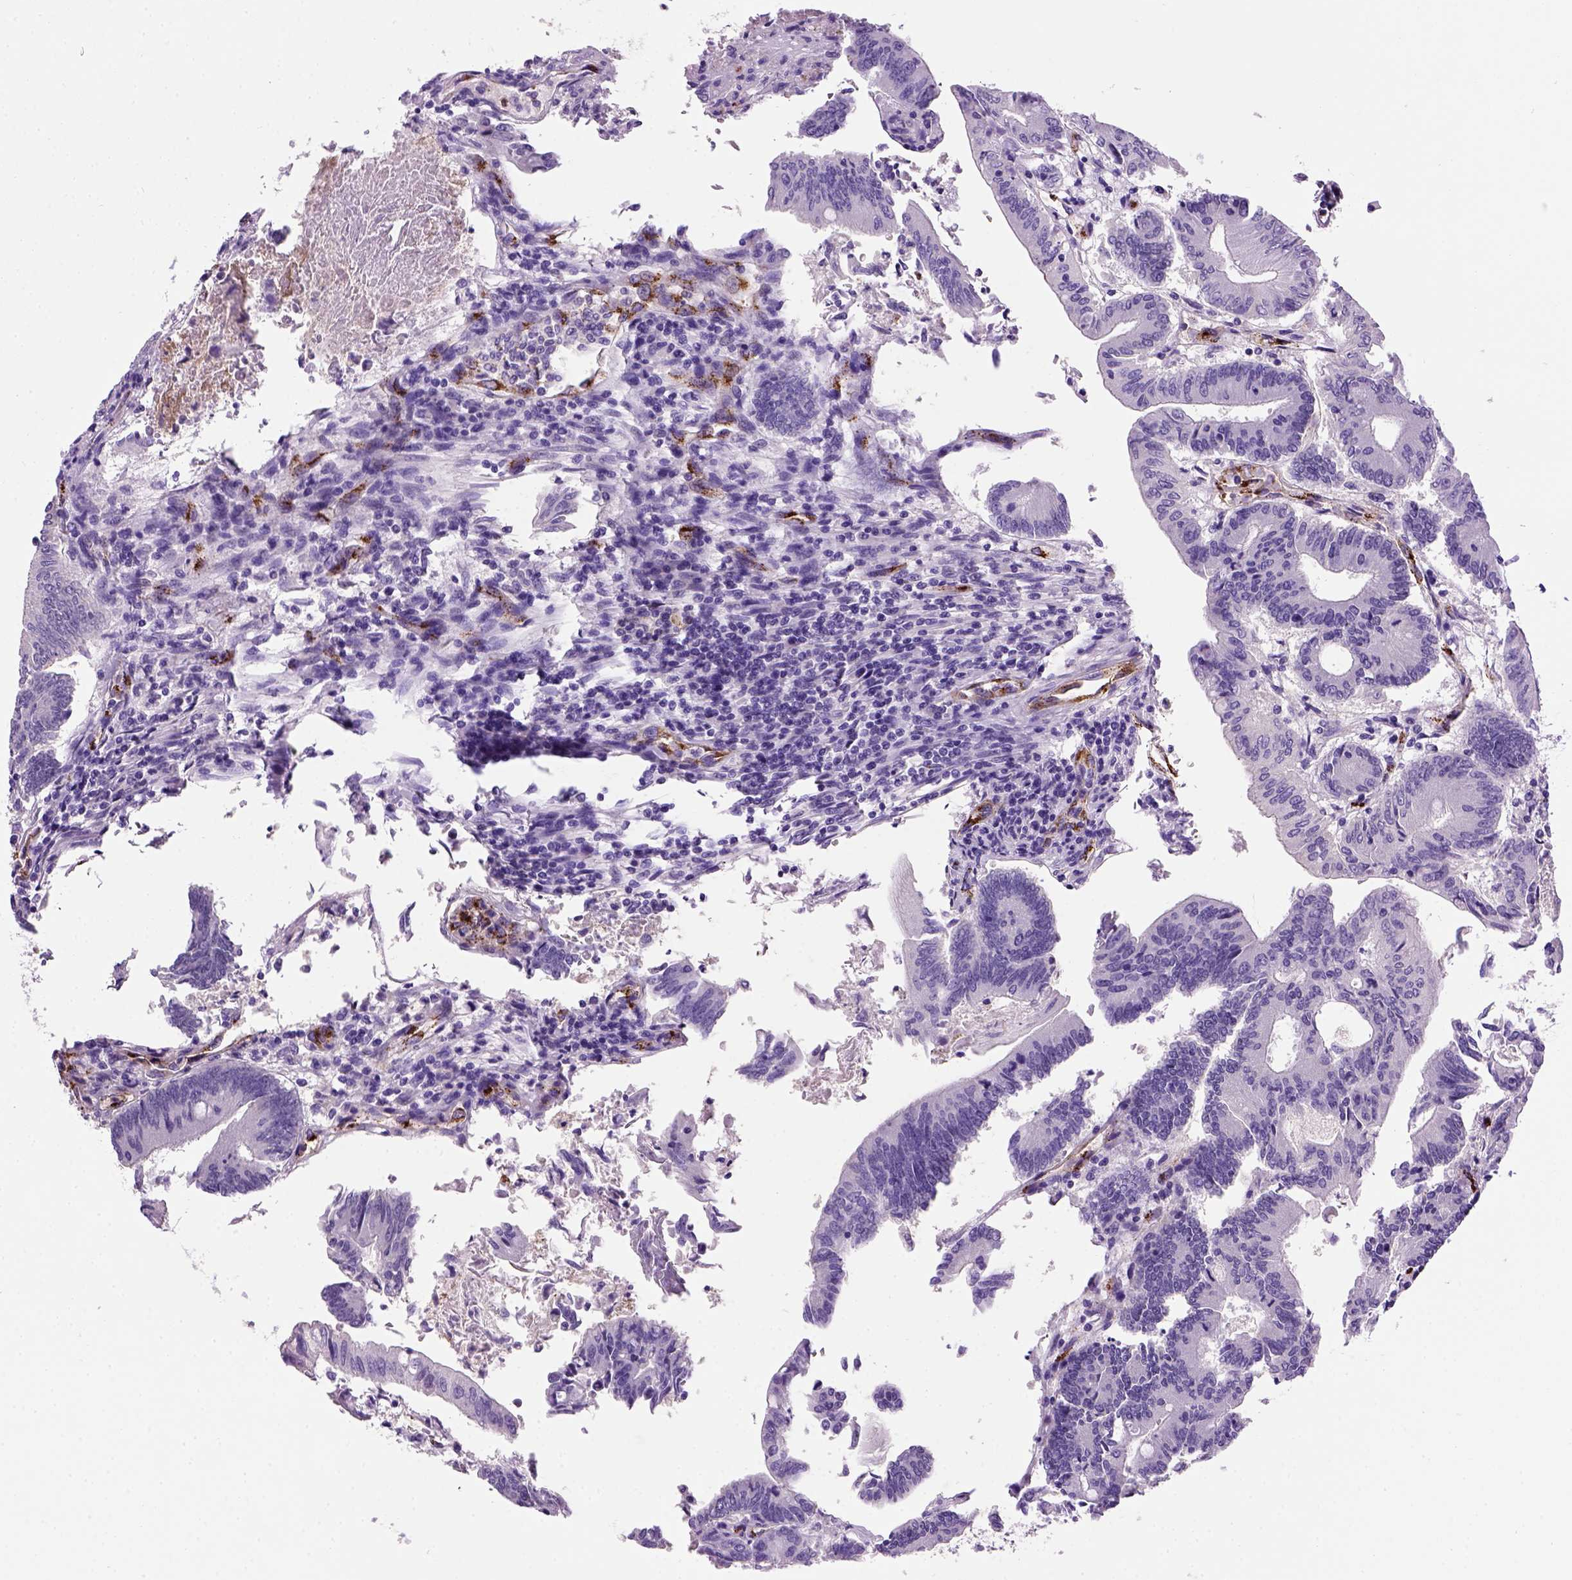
{"staining": {"intensity": "negative", "quantity": "none", "location": "none"}, "tissue": "colorectal cancer", "cell_type": "Tumor cells", "image_type": "cancer", "snomed": [{"axis": "morphology", "description": "Adenocarcinoma, NOS"}, {"axis": "topography", "description": "Colon"}], "caption": "There is no significant positivity in tumor cells of colorectal cancer. (DAB immunohistochemistry (IHC) visualized using brightfield microscopy, high magnification).", "gene": "VWF", "patient": {"sex": "female", "age": 70}}